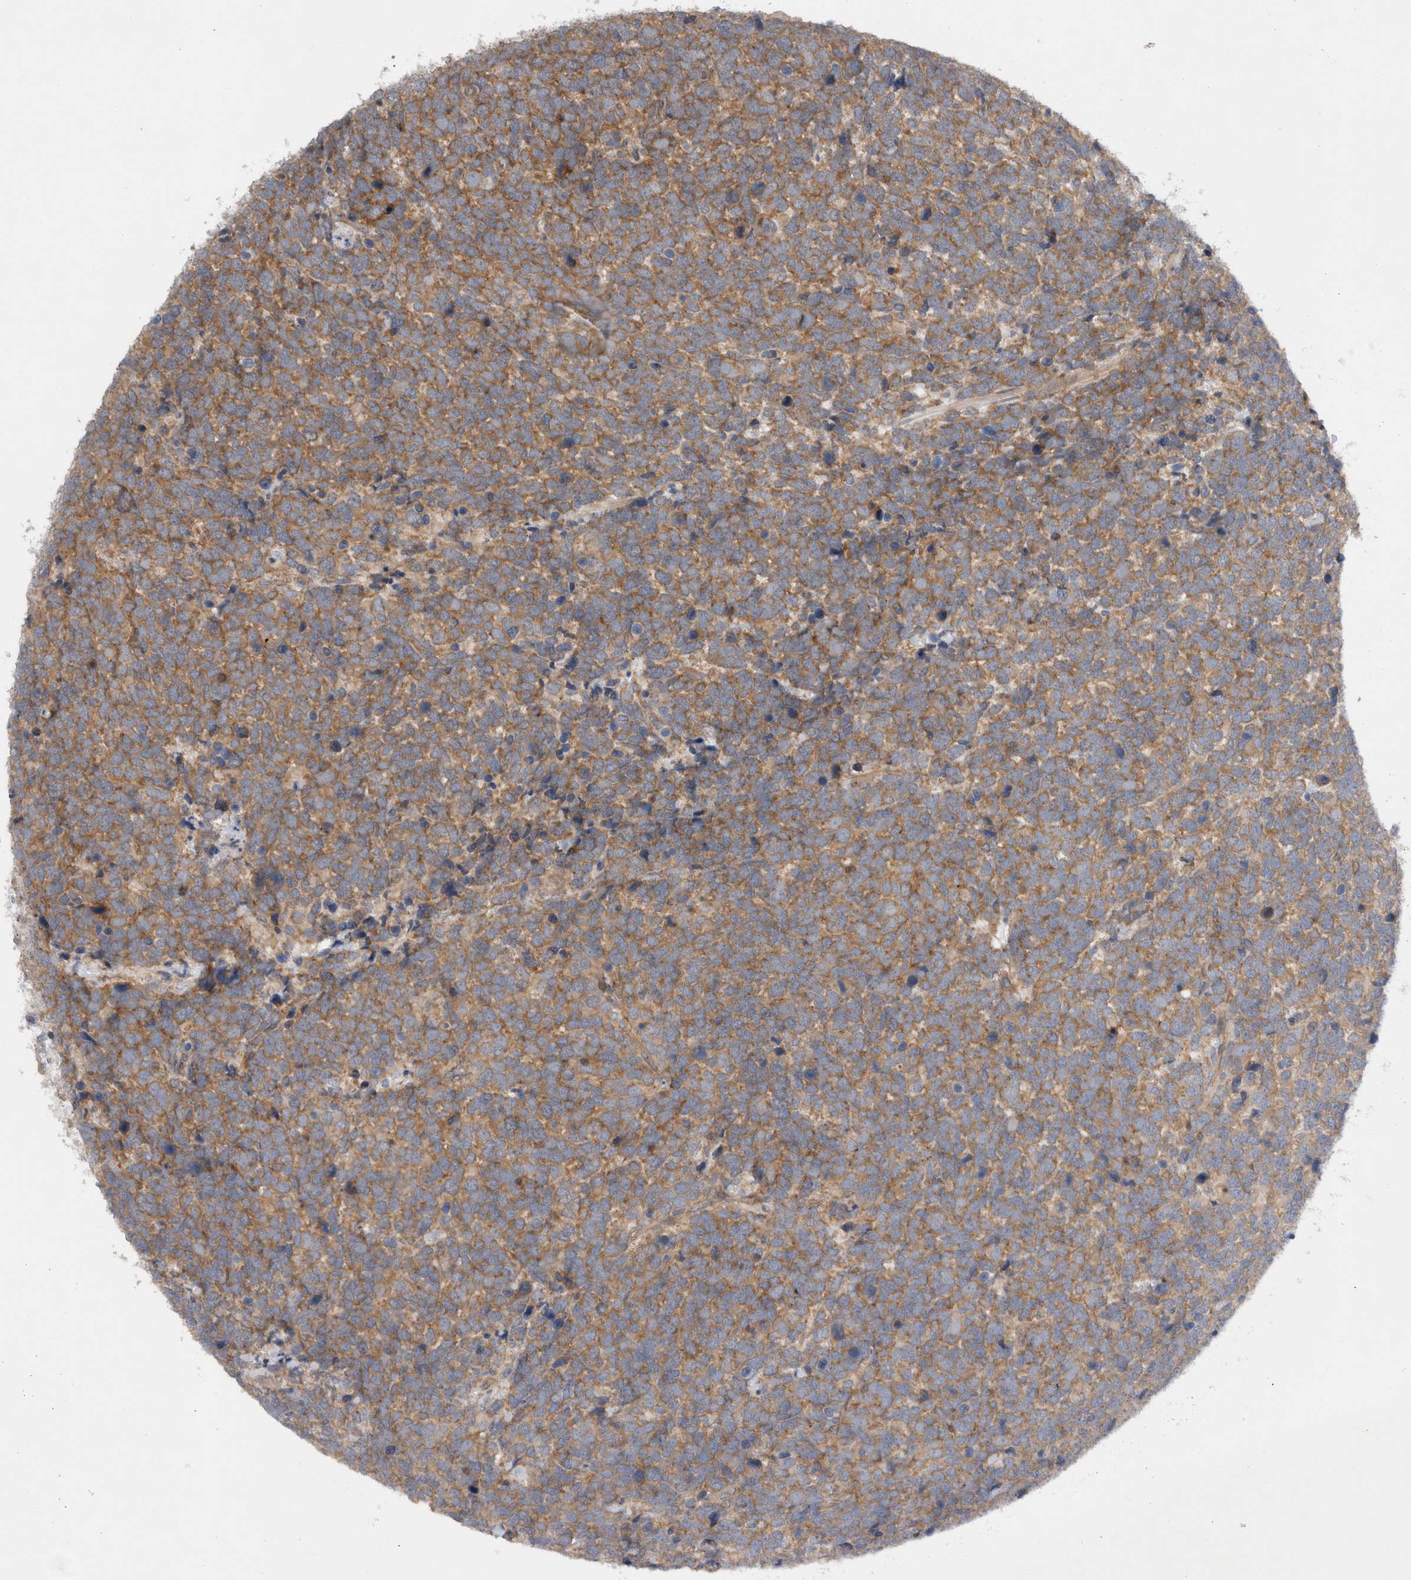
{"staining": {"intensity": "moderate", "quantity": ">75%", "location": "cytoplasmic/membranous"}, "tissue": "urothelial cancer", "cell_type": "Tumor cells", "image_type": "cancer", "snomed": [{"axis": "morphology", "description": "Urothelial carcinoma, High grade"}, {"axis": "topography", "description": "Urinary bladder"}], "caption": "Human urothelial cancer stained with a brown dye demonstrates moderate cytoplasmic/membranous positive positivity in about >75% of tumor cells.", "gene": "SCARA5", "patient": {"sex": "female", "age": 82}}